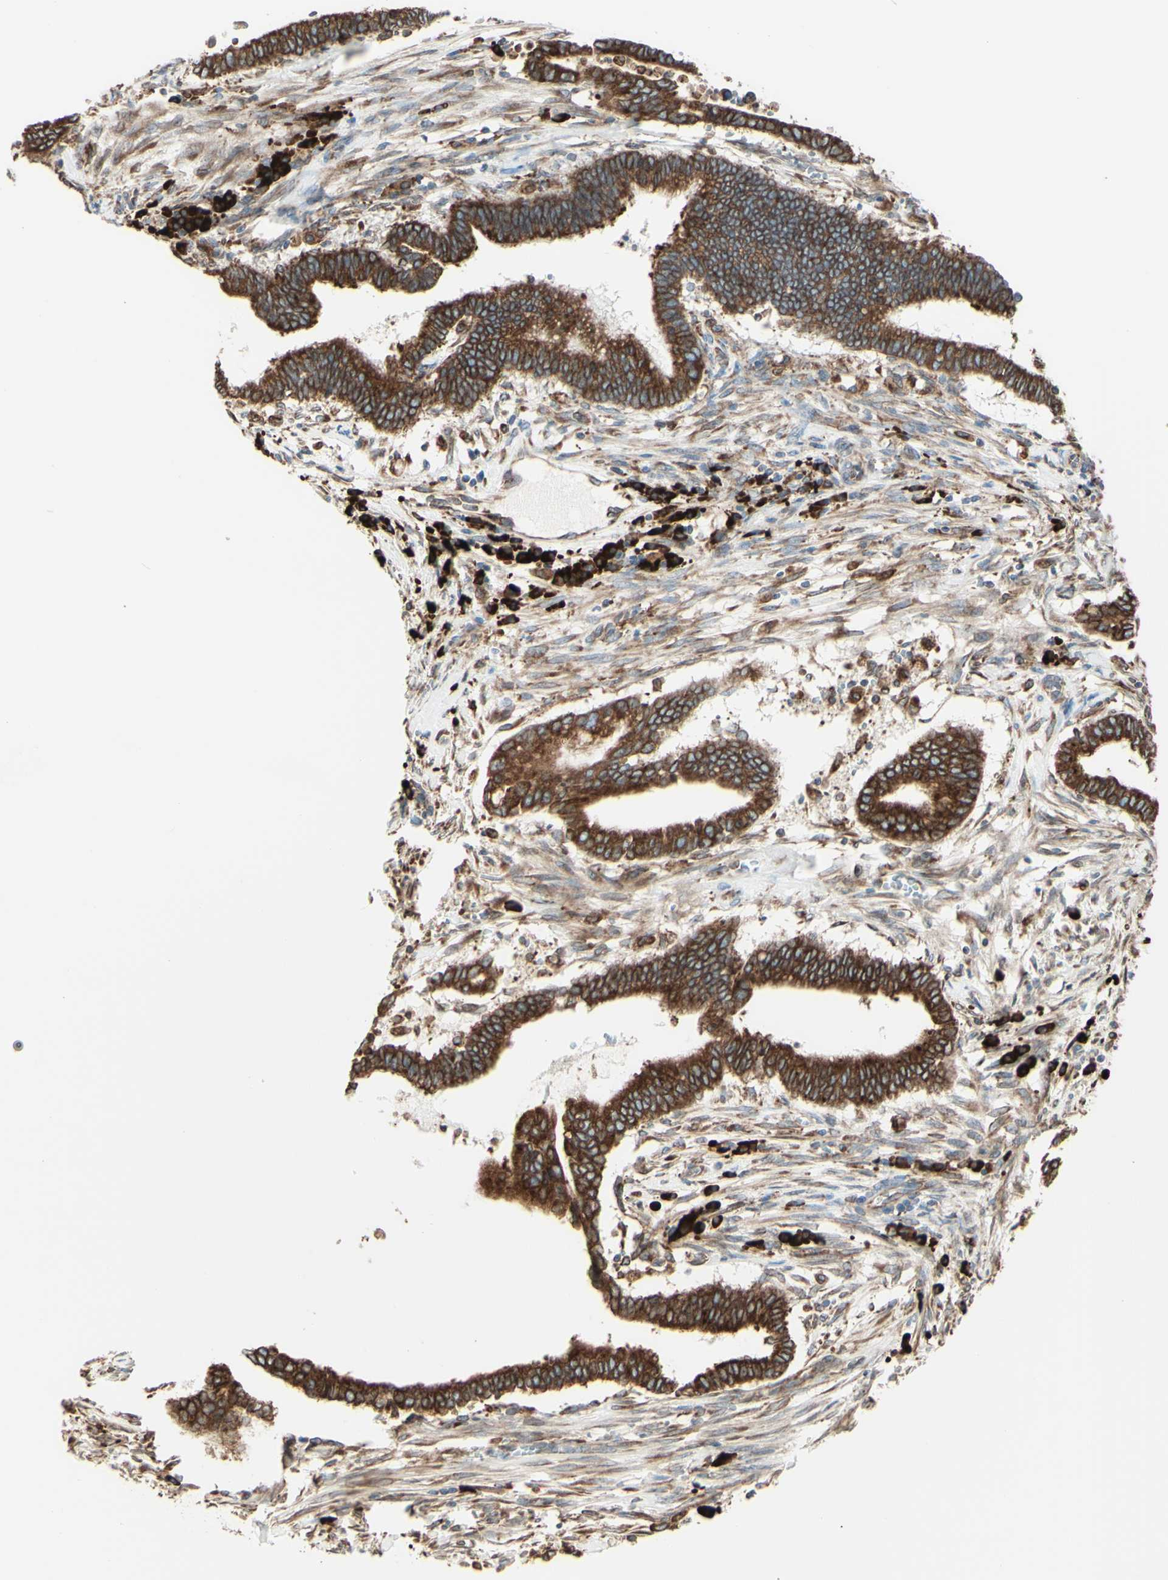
{"staining": {"intensity": "moderate", "quantity": ">75%", "location": "cytoplasmic/membranous"}, "tissue": "cervical cancer", "cell_type": "Tumor cells", "image_type": "cancer", "snomed": [{"axis": "morphology", "description": "Adenocarcinoma, NOS"}, {"axis": "topography", "description": "Cervix"}], "caption": "IHC of cervical cancer (adenocarcinoma) reveals medium levels of moderate cytoplasmic/membranous staining in approximately >75% of tumor cells. (DAB (3,3'-diaminobenzidine) IHC, brown staining for protein, blue staining for nuclei).", "gene": "DNAJB11", "patient": {"sex": "female", "age": 44}}